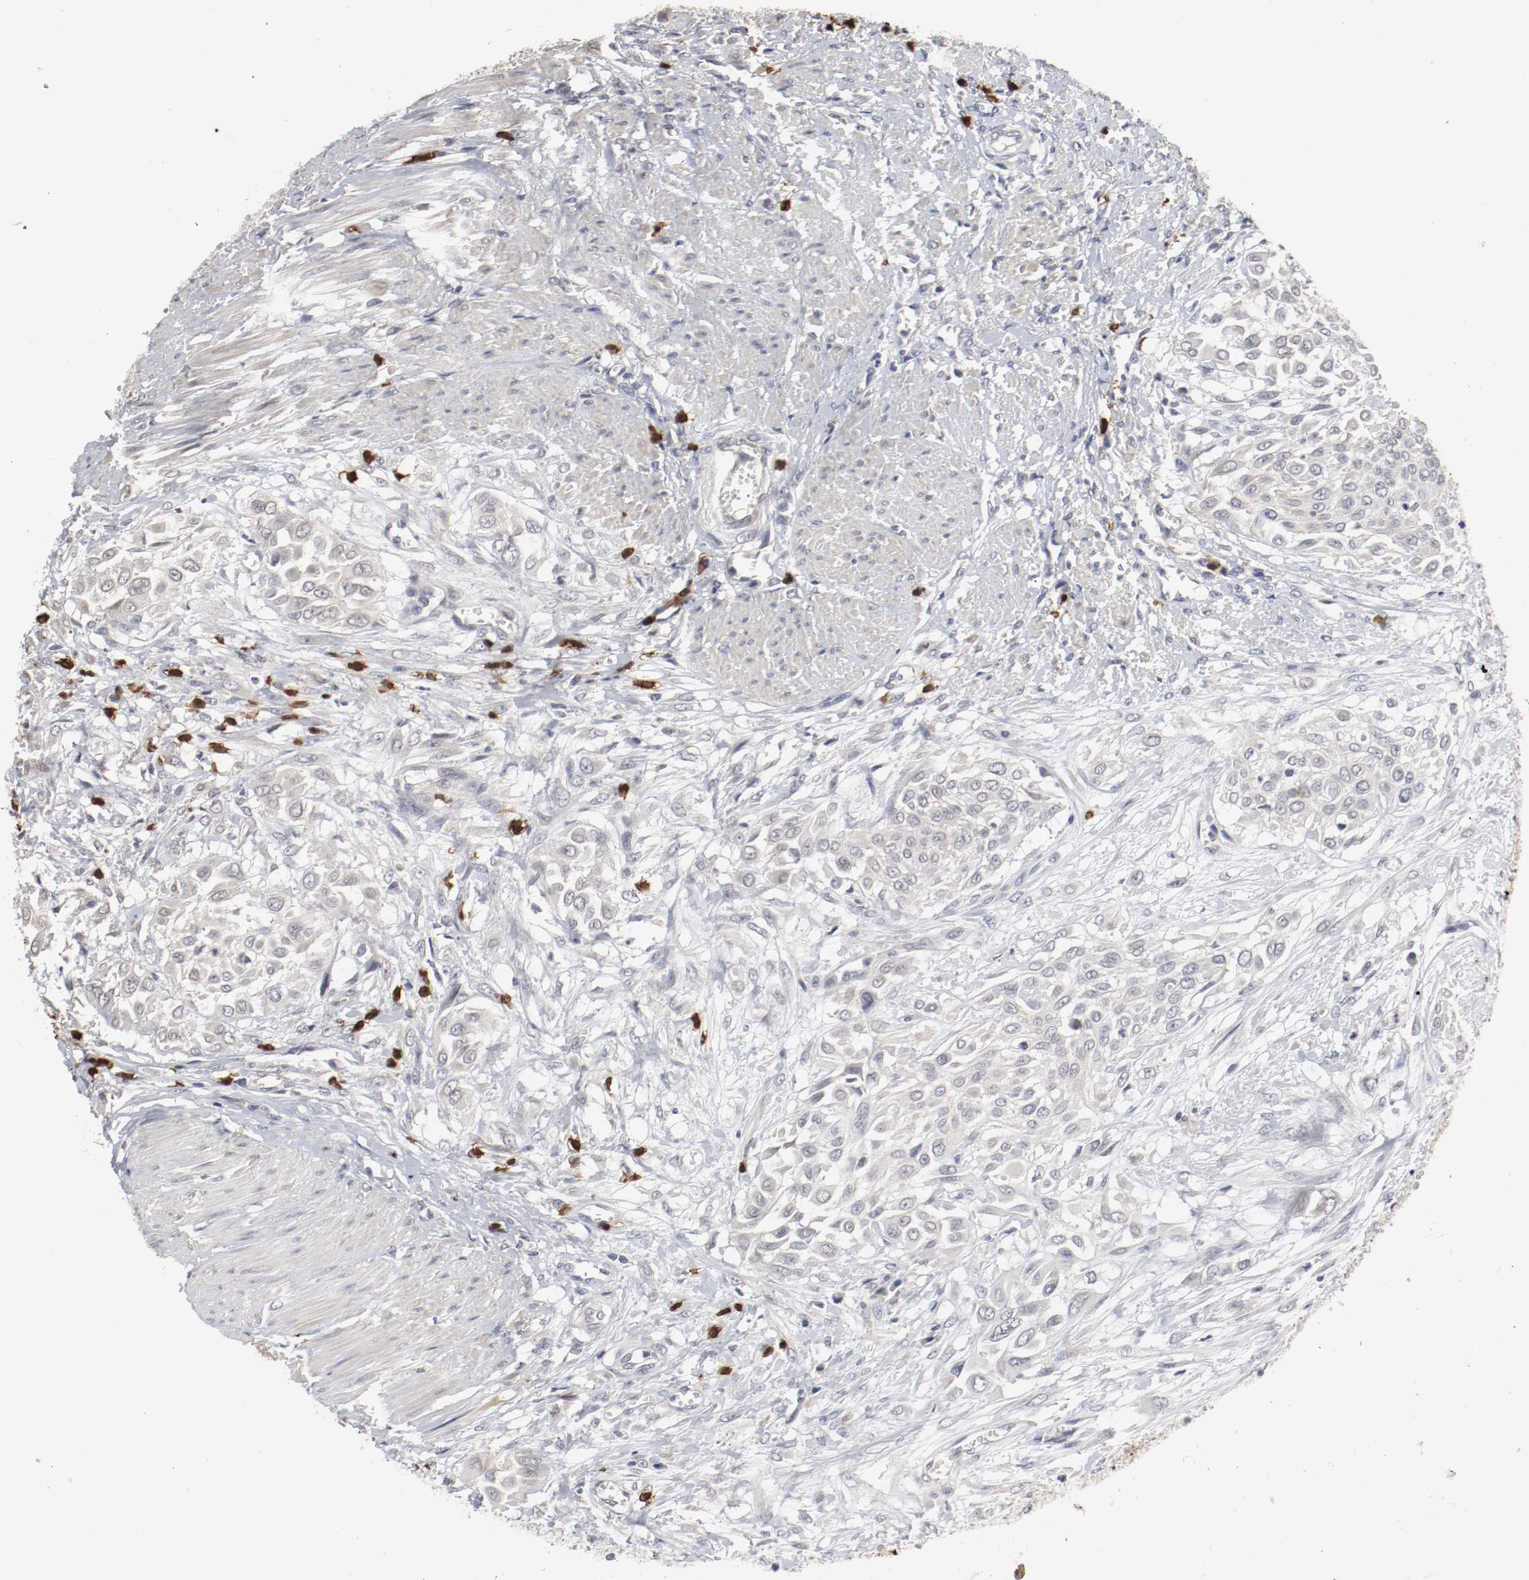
{"staining": {"intensity": "negative", "quantity": "none", "location": "none"}, "tissue": "urothelial cancer", "cell_type": "Tumor cells", "image_type": "cancer", "snomed": [{"axis": "morphology", "description": "Urothelial carcinoma, High grade"}, {"axis": "topography", "description": "Urinary bladder"}], "caption": "This is an immunohistochemistry (IHC) image of high-grade urothelial carcinoma. There is no positivity in tumor cells.", "gene": "CEBPE", "patient": {"sex": "male", "age": 57}}